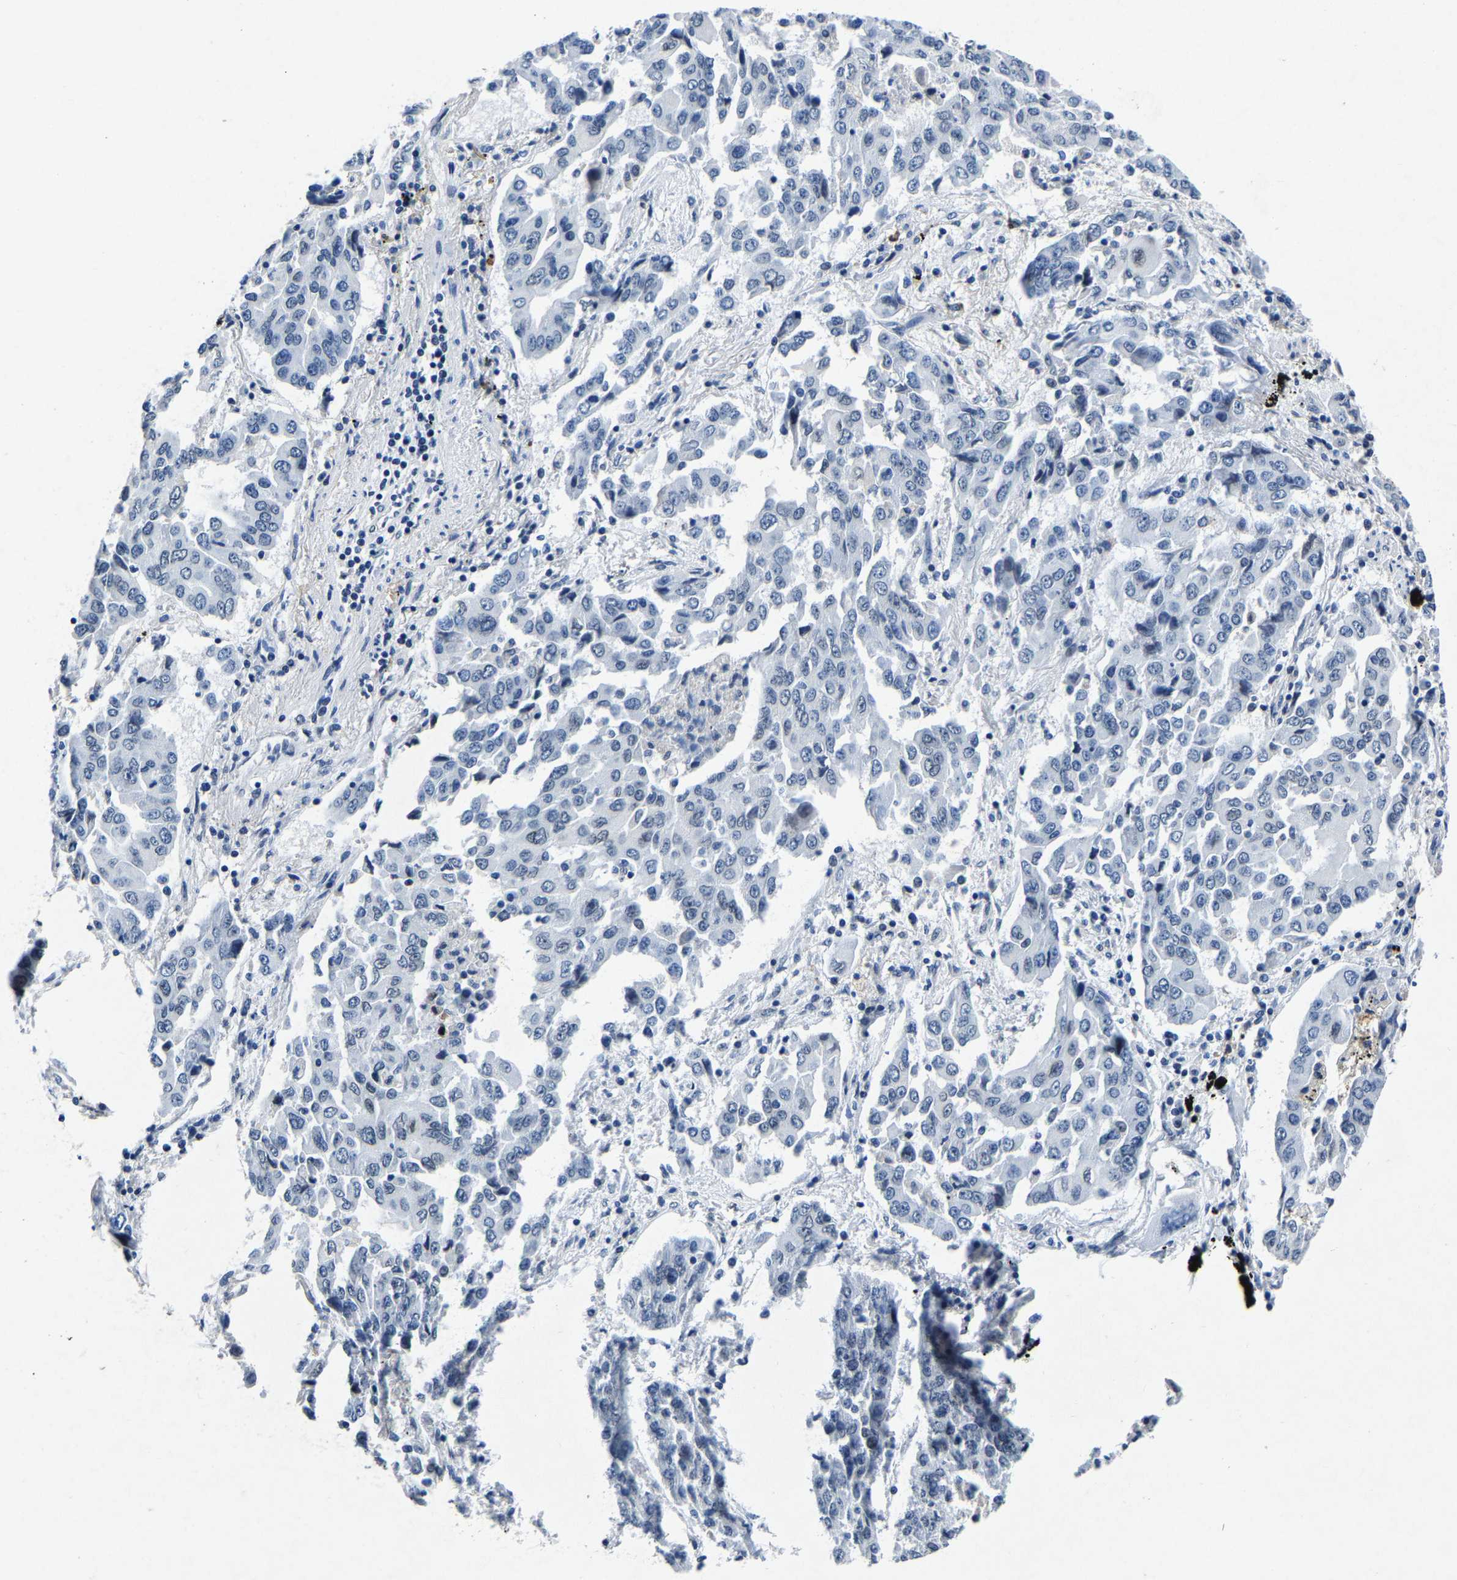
{"staining": {"intensity": "negative", "quantity": "none", "location": "none"}, "tissue": "lung cancer", "cell_type": "Tumor cells", "image_type": "cancer", "snomed": [{"axis": "morphology", "description": "Adenocarcinoma, NOS"}, {"axis": "topography", "description": "Lung"}], "caption": "Immunohistochemistry (IHC) of lung cancer reveals no expression in tumor cells.", "gene": "UBN2", "patient": {"sex": "female", "age": 65}}